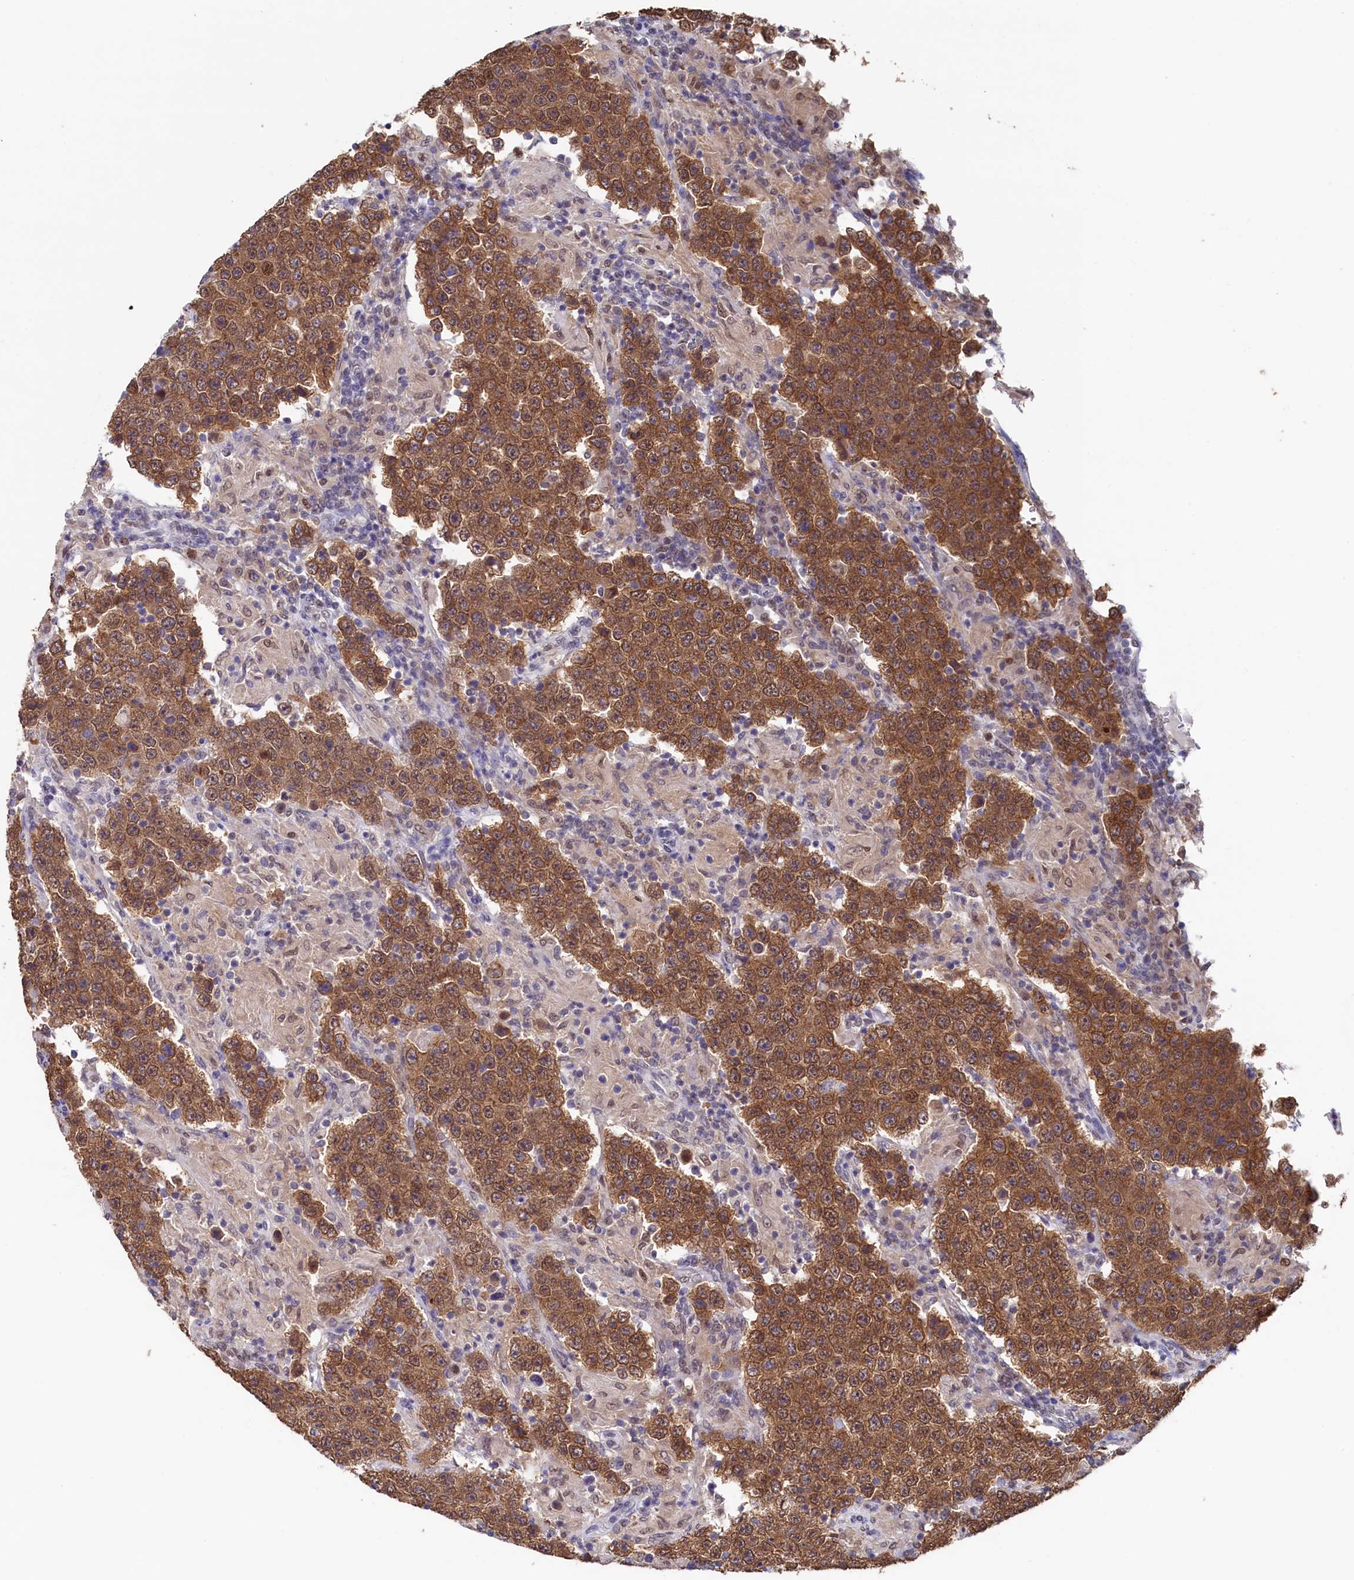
{"staining": {"intensity": "moderate", "quantity": ">75%", "location": "cytoplasmic/membranous,nuclear"}, "tissue": "testis cancer", "cell_type": "Tumor cells", "image_type": "cancer", "snomed": [{"axis": "morphology", "description": "Normal tissue, NOS"}, {"axis": "morphology", "description": "Urothelial carcinoma, High grade"}, {"axis": "morphology", "description": "Seminoma, NOS"}, {"axis": "morphology", "description": "Carcinoma, Embryonal, NOS"}, {"axis": "topography", "description": "Urinary bladder"}, {"axis": "topography", "description": "Testis"}], "caption": "Human testis cancer stained with a brown dye demonstrates moderate cytoplasmic/membranous and nuclear positive staining in approximately >75% of tumor cells.", "gene": "AHCY", "patient": {"sex": "male", "age": 41}}